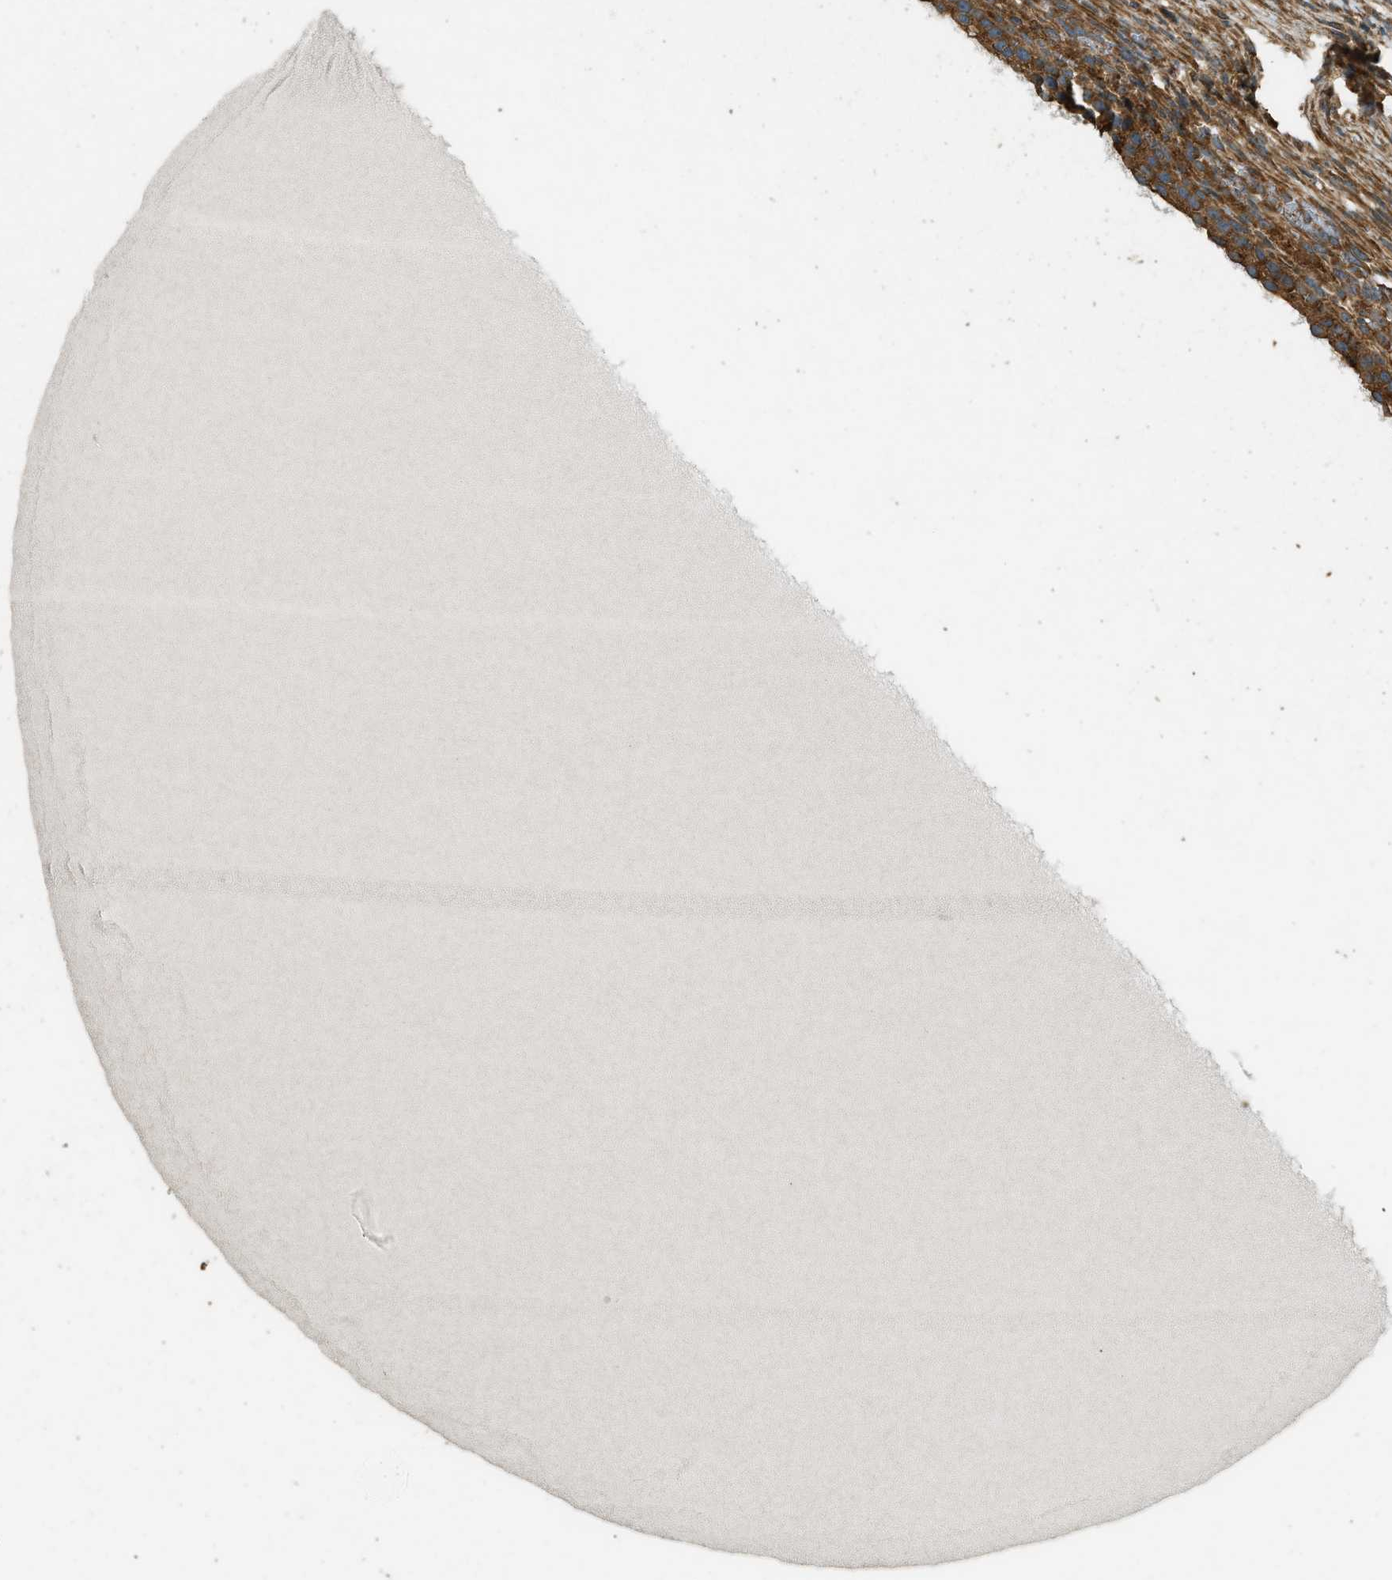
{"staining": {"intensity": "moderate", "quantity": ">75%", "location": "cytoplasmic/membranous"}, "tissue": "ovary", "cell_type": "Ovarian stroma cells", "image_type": "normal", "snomed": [{"axis": "morphology", "description": "Normal tissue, NOS"}, {"axis": "topography", "description": "Ovary"}], "caption": "A medium amount of moderate cytoplasmic/membranous positivity is identified in about >75% of ovarian stroma cells in normal ovary.", "gene": "MARS1", "patient": {"sex": "female", "age": 33}}